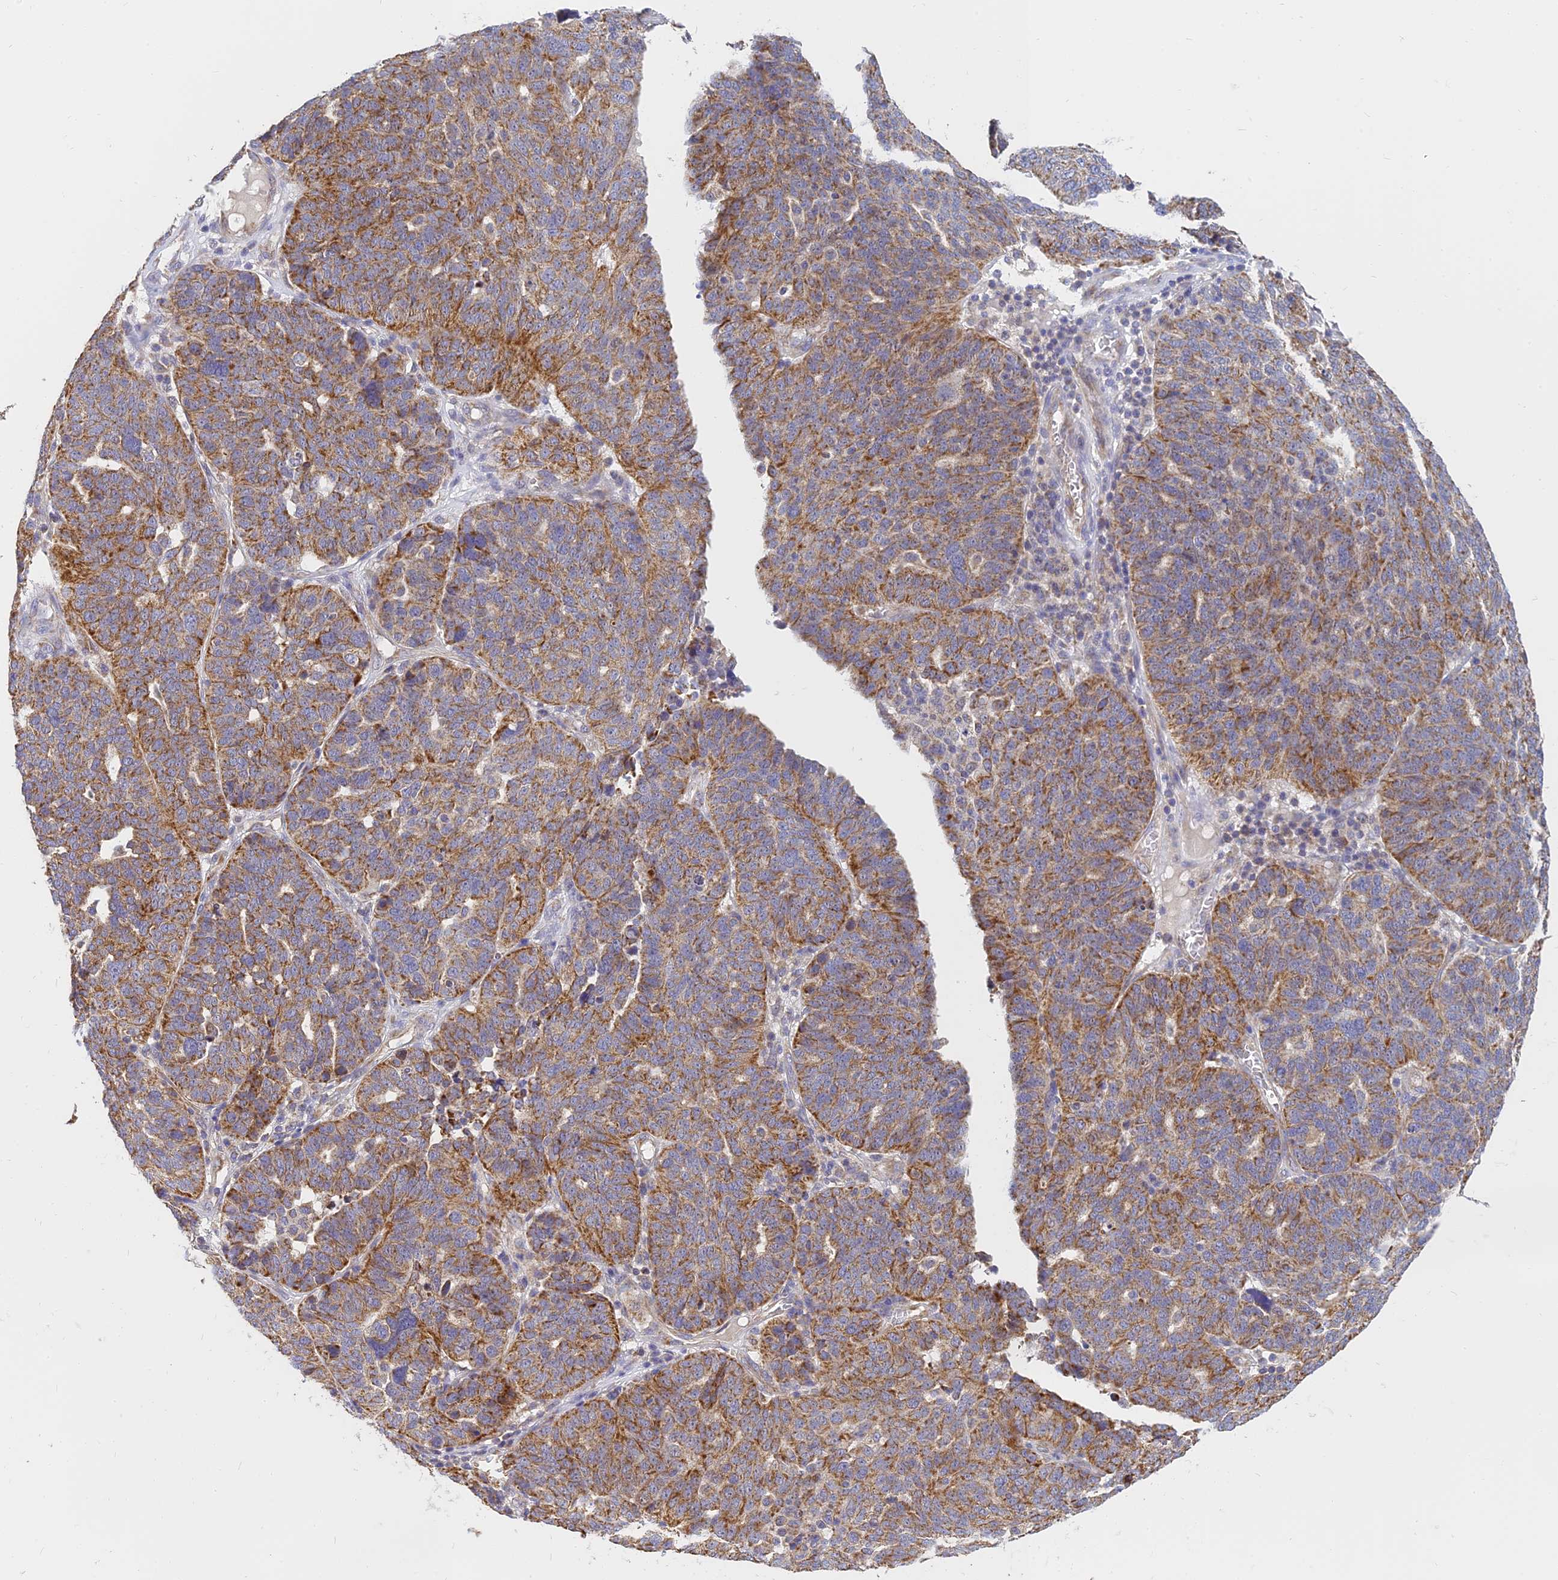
{"staining": {"intensity": "moderate", "quantity": ">75%", "location": "cytoplasmic/membranous"}, "tissue": "ovarian cancer", "cell_type": "Tumor cells", "image_type": "cancer", "snomed": [{"axis": "morphology", "description": "Cystadenocarcinoma, serous, NOS"}, {"axis": "topography", "description": "Ovary"}], "caption": "A brown stain shows moderate cytoplasmic/membranous positivity of a protein in ovarian cancer tumor cells.", "gene": "MRPL15", "patient": {"sex": "female", "age": 59}}